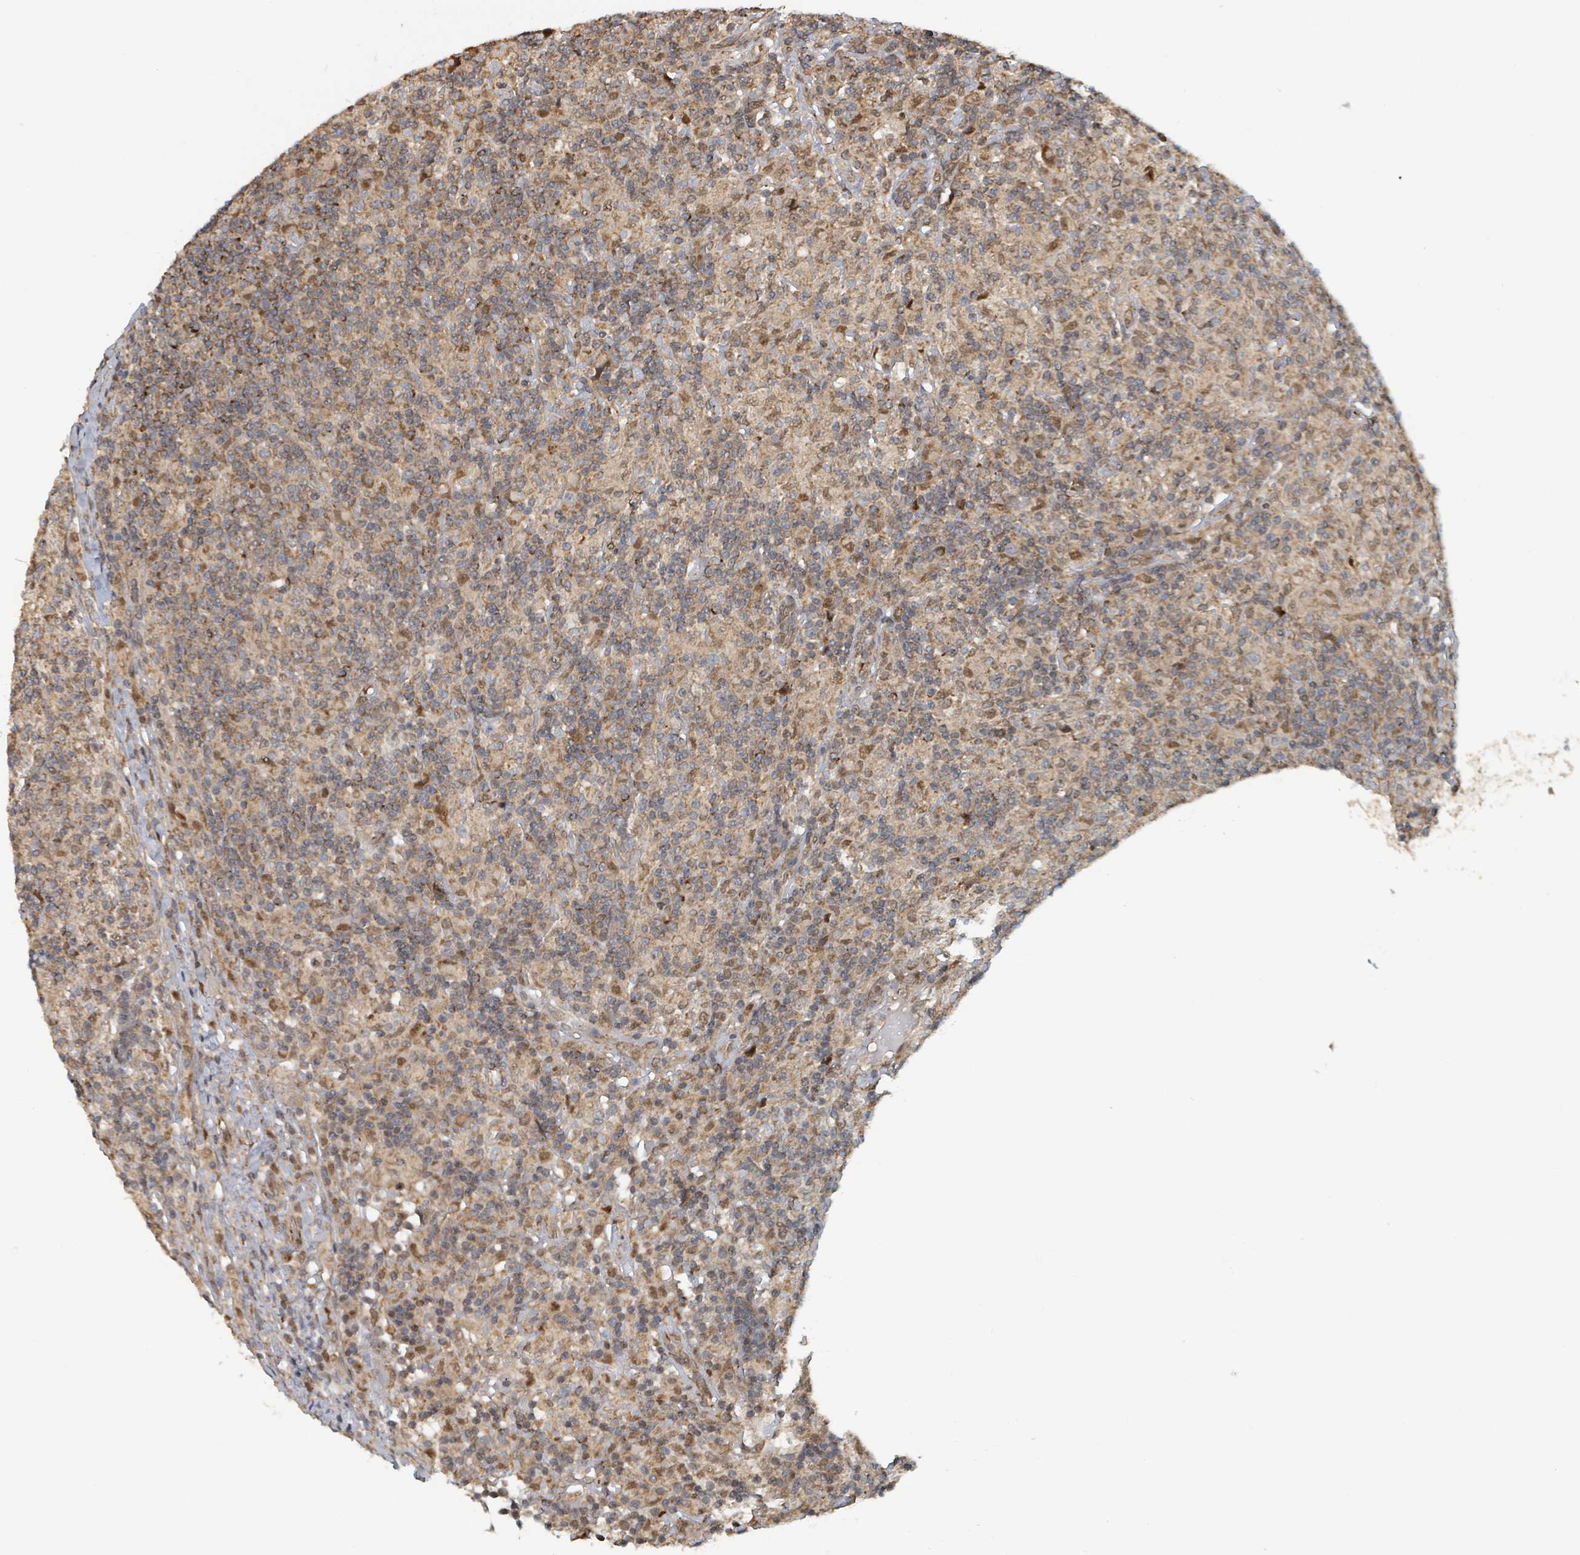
{"staining": {"intensity": "moderate", "quantity": "25%-75%", "location": "cytoplasmic/membranous"}, "tissue": "lymphoma", "cell_type": "Tumor cells", "image_type": "cancer", "snomed": [{"axis": "morphology", "description": "Hodgkin's disease, NOS"}, {"axis": "topography", "description": "Lymph node"}], "caption": "Lymphoma was stained to show a protein in brown. There is medium levels of moderate cytoplasmic/membranous expression in approximately 25%-75% of tumor cells.", "gene": "HIVEP1", "patient": {"sex": "male", "age": 70}}